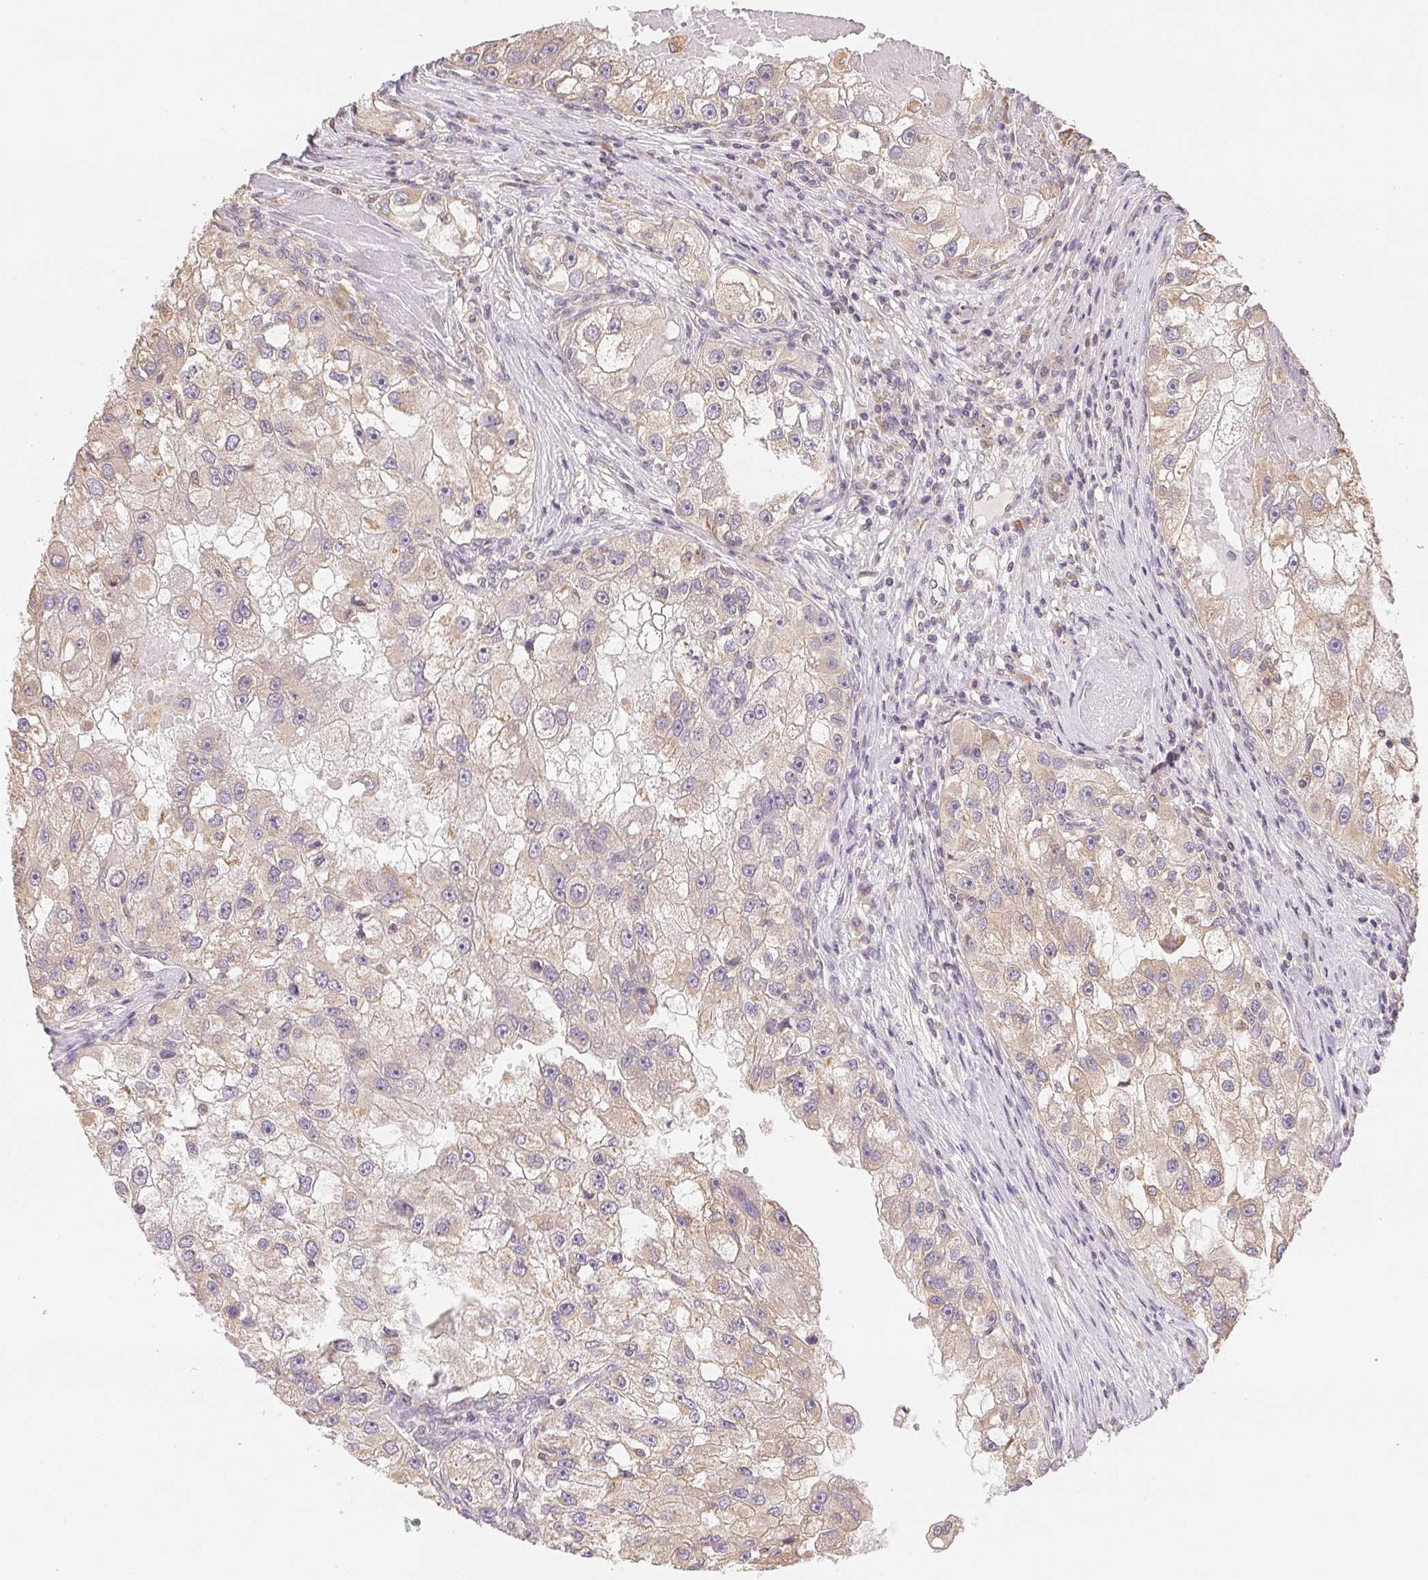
{"staining": {"intensity": "weak", "quantity": "<25%", "location": "cytoplasmic/membranous"}, "tissue": "renal cancer", "cell_type": "Tumor cells", "image_type": "cancer", "snomed": [{"axis": "morphology", "description": "Adenocarcinoma, NOS"}, {"axis": "topography", "description": "Kidney"}], "caption": "DAB immunohistochemical staining of human renal adenocarcinoma exhibits no significant expression in tumor cells.", "gene": "SEZ6L2", "patient": {"sex": "male", "age": 63}}